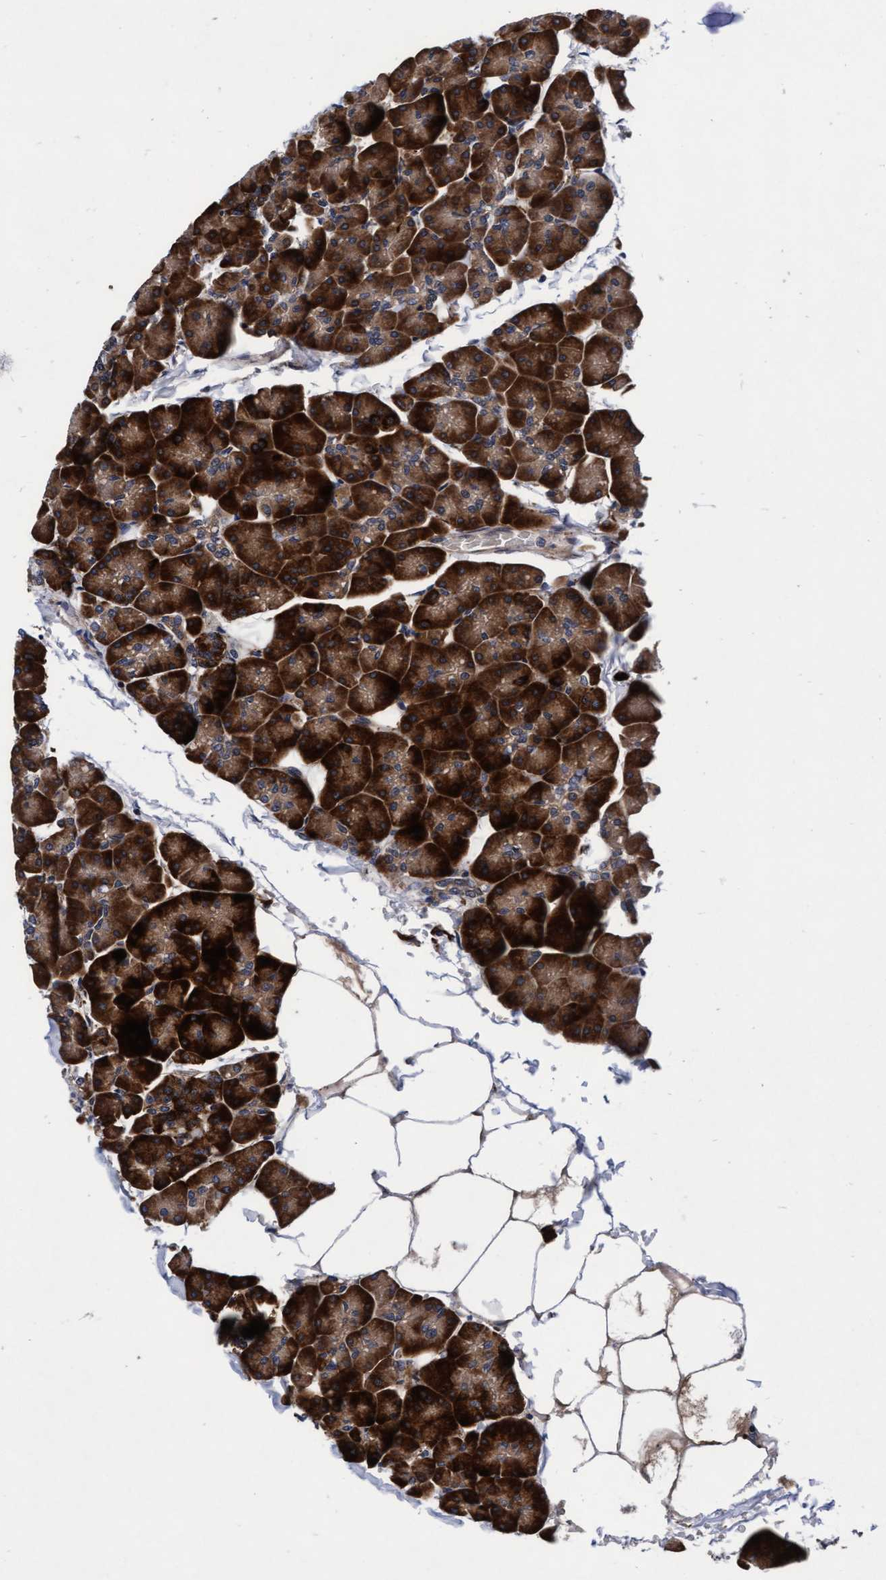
{"staining": {"intensity": "strong", "quantity": ">75%", "location": "cytoplasmic/membranous"}, "tissue": "pancreas", "cell_type": "Exocrine glandular cells", "image_type": "normal", "snomed": [{"axis": "morphology", "description": "Normal tissue, NOS"}, {"axis": "topography", "description": "Pancreas"}], "caption": "DAB (3,3'-diaminobenzidine) immunohistochemical staining of normal pancreas shows strong cytoplasmic/membranous protein positivity in approximately >75% of exocrine glandular cells. The staining was performed using DAB (3,3'-diaminobenzidine) to visualize the protein expression in brown, while the nuclei were stained in blue with hematoxylin (Magnification: 20x).", "gene": "EFCAB13", "patient": {"sex": "male", "age": 35}}